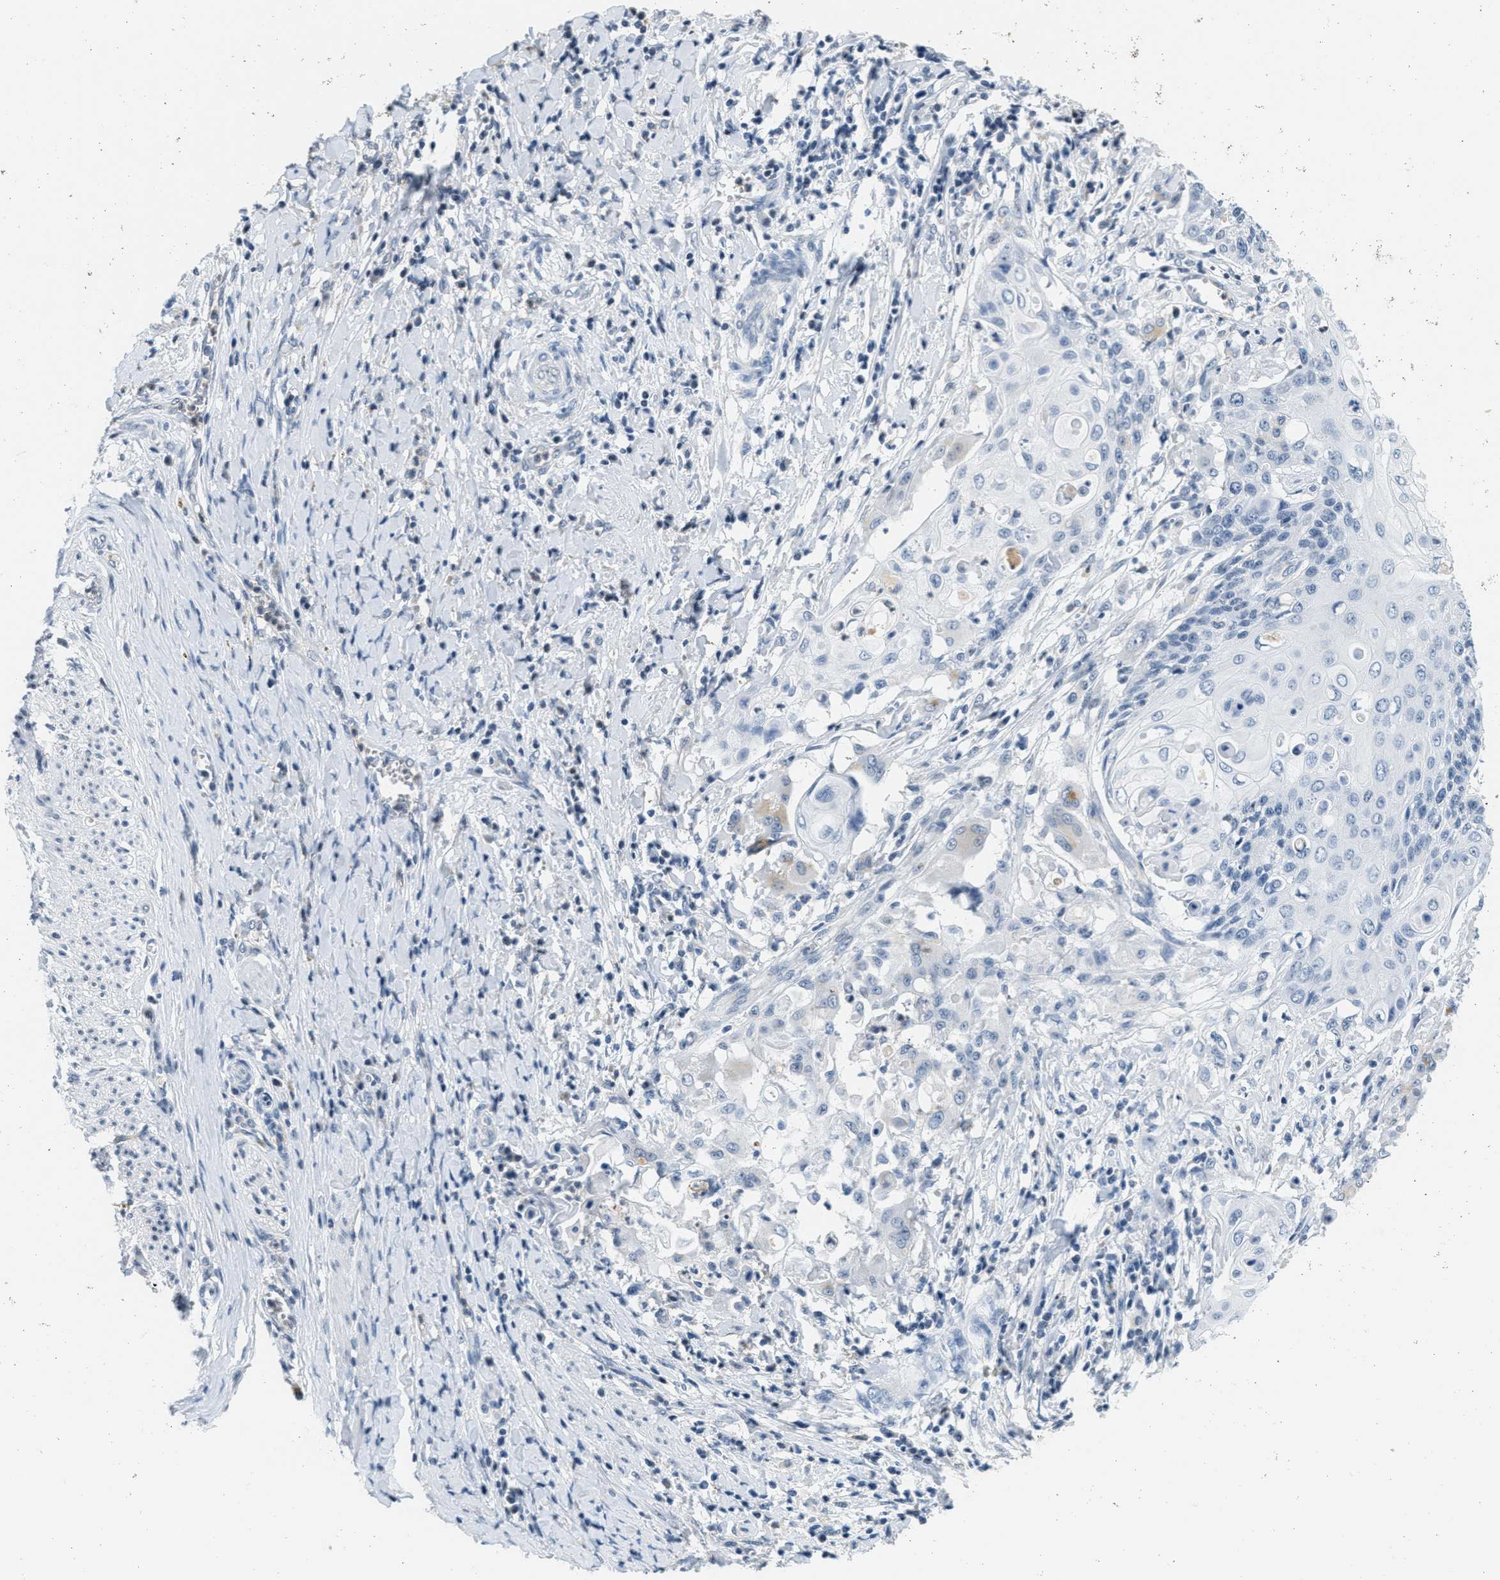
{"staining": {"intensity": "negative", "quantity": "none", "location": "none"}, "tissue": "cervical cancer", "cell_type": "Tumor cells", "image_type": "cancer", "snomed": [{"axis": "morphology", "description": "Squamous cell carcinoma, NOS"}, {"axis": "topography", "description": "Cervix"}], "caption": "This micrograph is of cervical cancer (squamous cell carcinoma) stained with immunohistochemistry to label a protein in brown with the nuclei are counter-stained blue. There is no staining in tumor cells.", "gene": "CA4", "patient": {"sex": "female", "age": 39}}